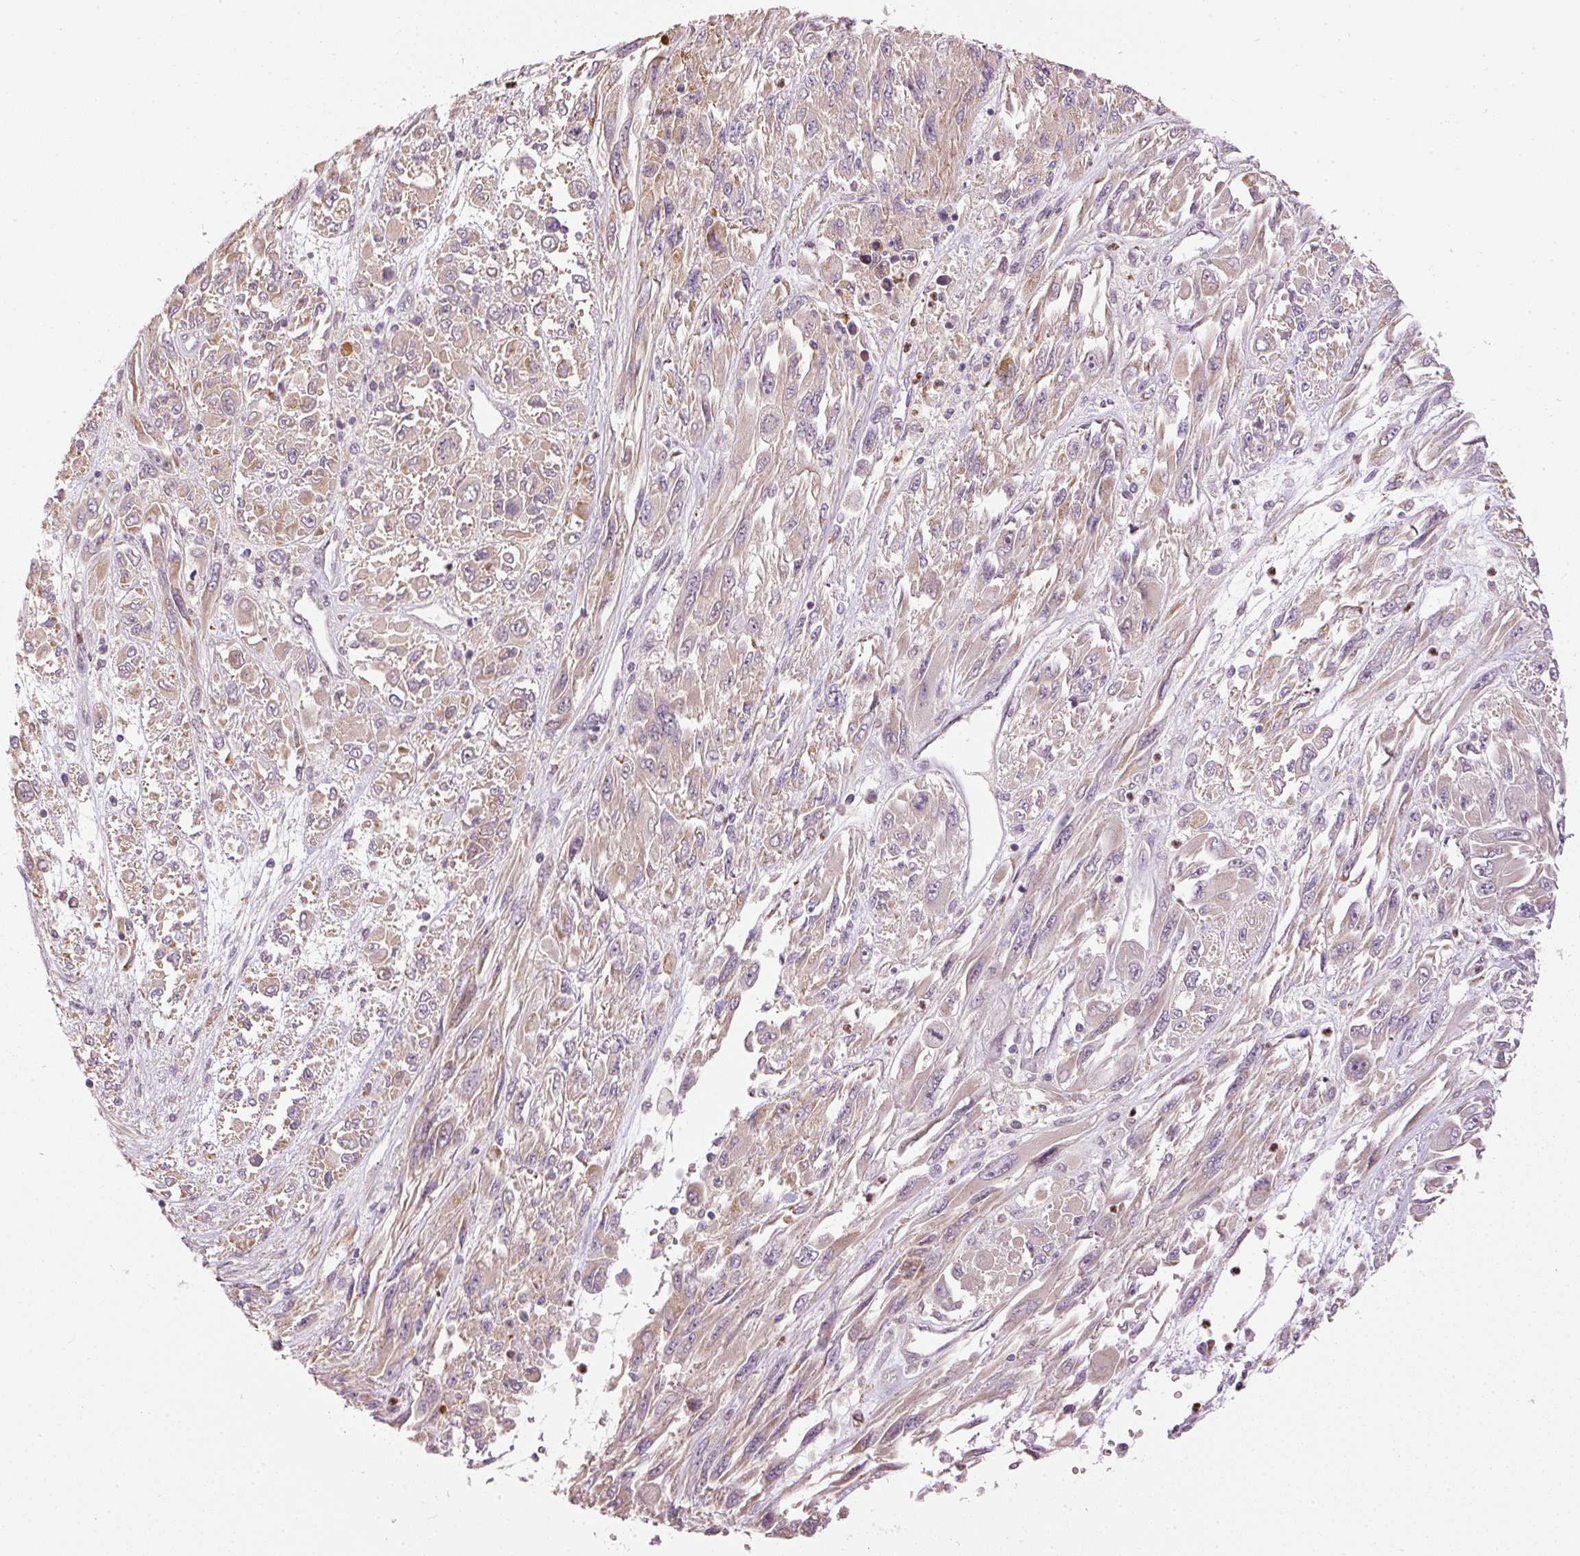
{"staining": {"intensity": "weak", "quantity": "25%-75%", "location": "cytoplasmic/membranous"}, "tissue": "melanoma", "cell_type": "Tumor cells", "image_type": "cancer", "snomed": [{"axis": "morphology", "description": "Malignant melanoma, NOS"}, {"axis": "topography", "description": "Skin"}], "caption": "Protein expression analysis of human melanoma reveals weak cytoplasmic/membranous positivity in about 25%-75% of tumor cells. Immunohistochemistry (ihc) stains the protein of interest in brown and the nuclei are stained blue.", "gene": "MTHFD1L", "patient": {"sex": "female", "age": 91}}